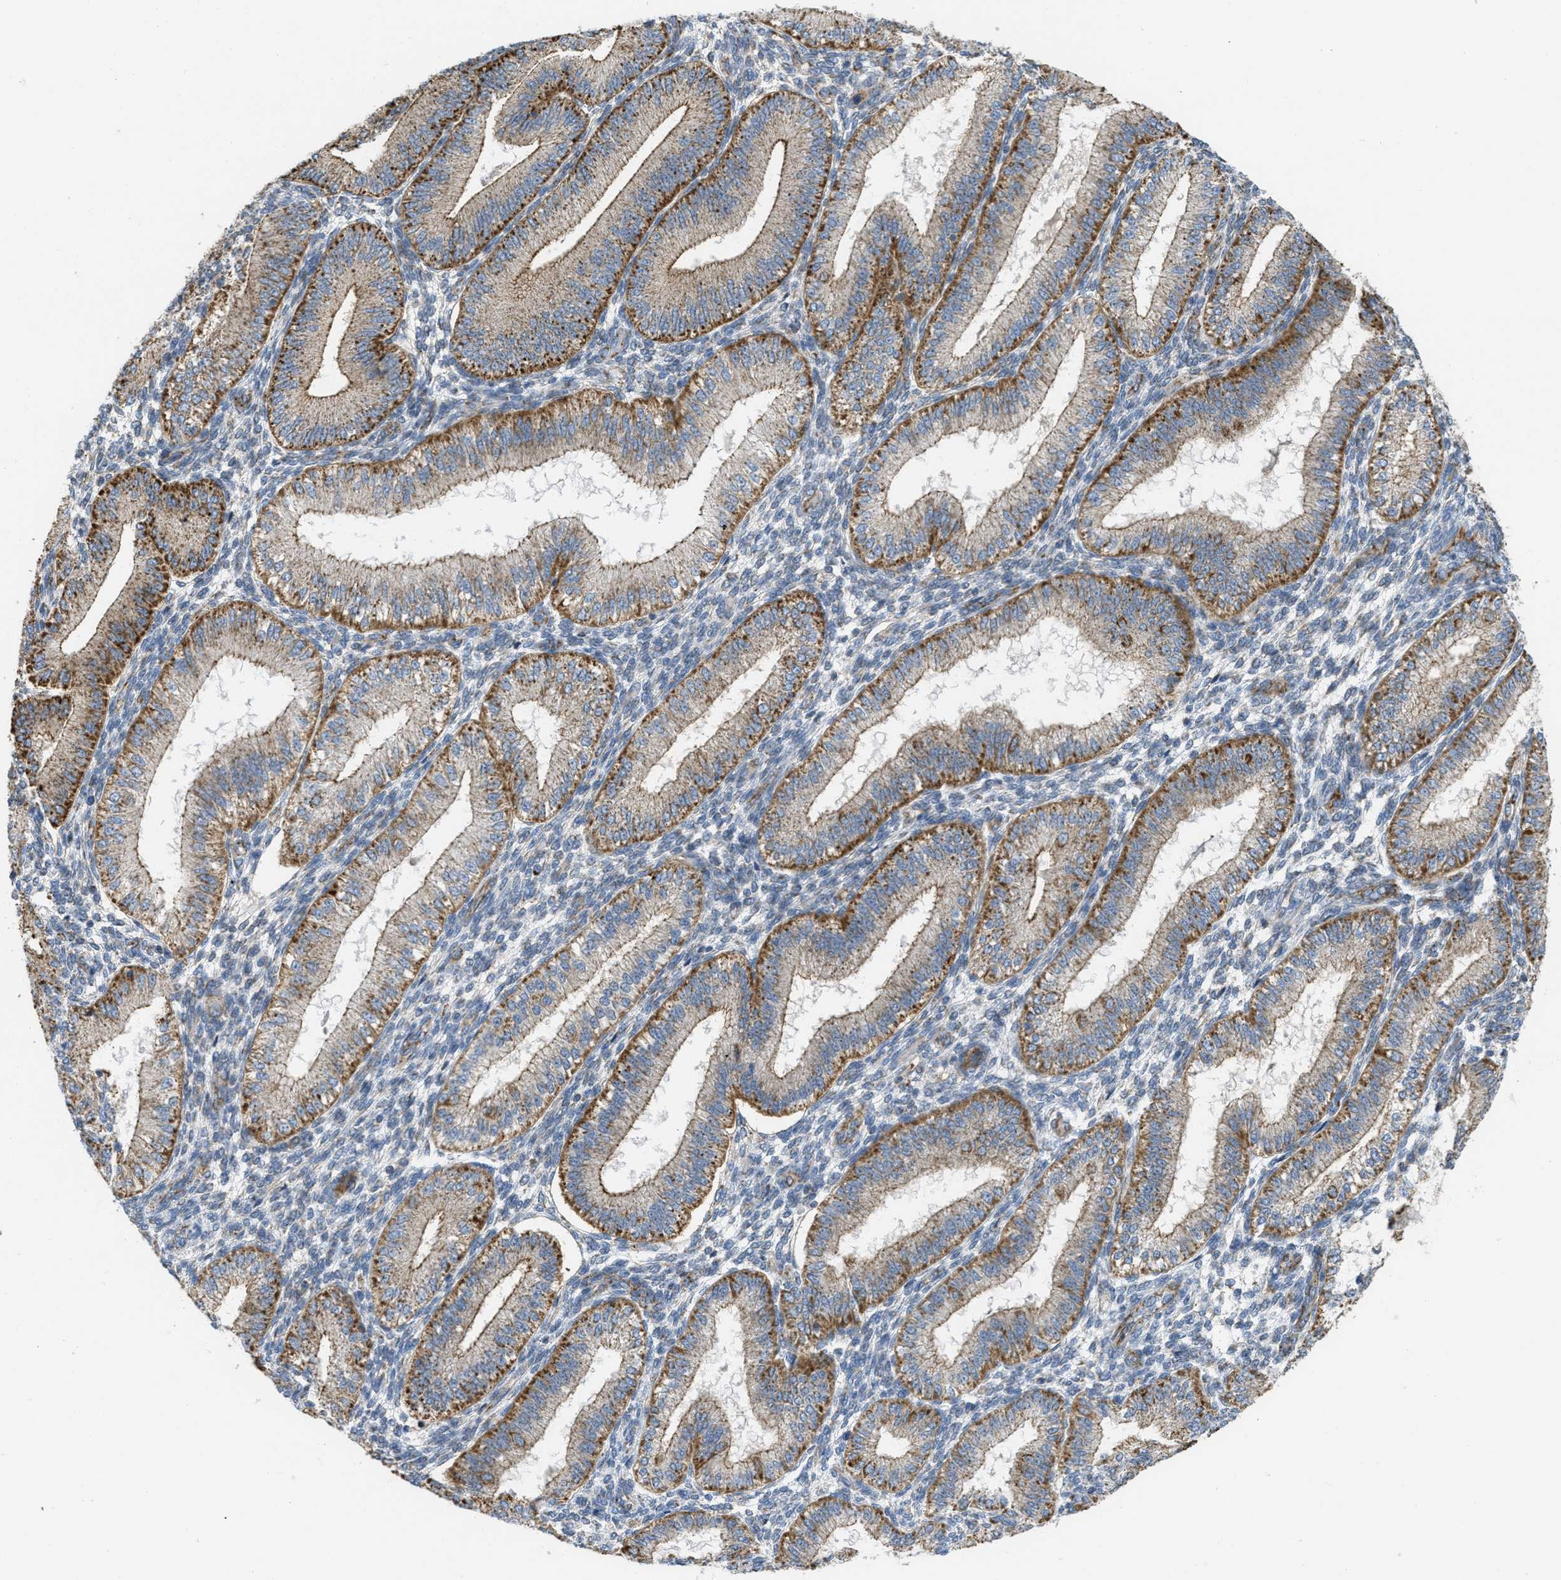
{"staining": {"intensity": "negative", "quantity": "none", "location": "none"}, "tissue": "endometrium", "cell_type": "Cells in endometrial stroma", "image_type": "normal", "snomed": [{"axis": "morphology", "description": "Normal tissue, NOS"}, {"axis": "topography", "description": "Endometrium"}], "caption": "Protein analysis of unremarkable endometrium reveals no significant positivity in cells in endometrial stroma.", "gene": "BTN3A1", "patient": {"sex": "female", "age": 39}}